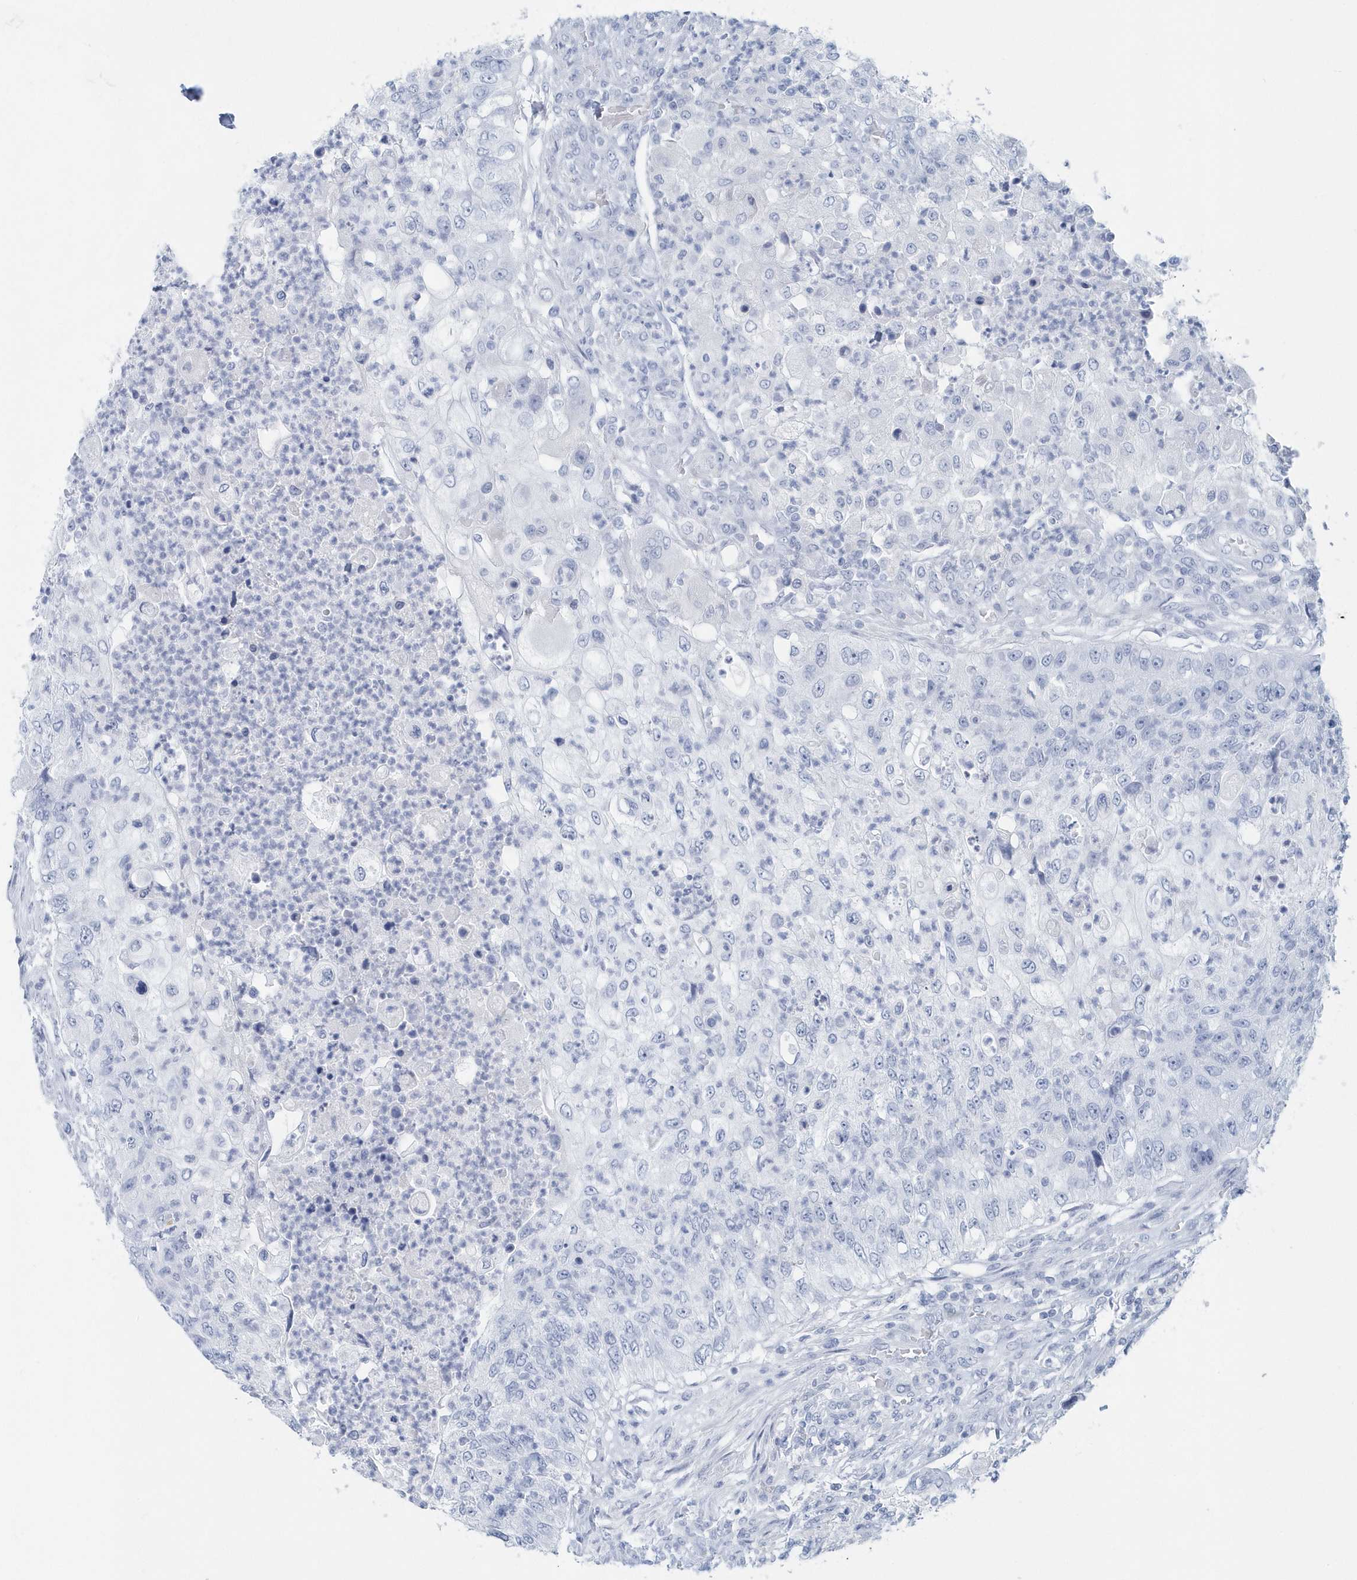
{"staining": {"intensity": "negative", "quantity": "none", "location": "none"}, "tissue": "urothelial cancer", "cell_type": "Tumor cells", "image_type": "cancer", "snomed": [{"axis": "morphology", "description": "Urothelial carcinoma, High grade"}, {"axis": "topography", "description": "Urinary bladder"}], "caption": "High-grade urothelial carcinoma was stained to show a protein in brown. There is no significant positivity in tumor cells.", "gene": "PTPRO", "patient": {"sex": "female", "age": 60}}